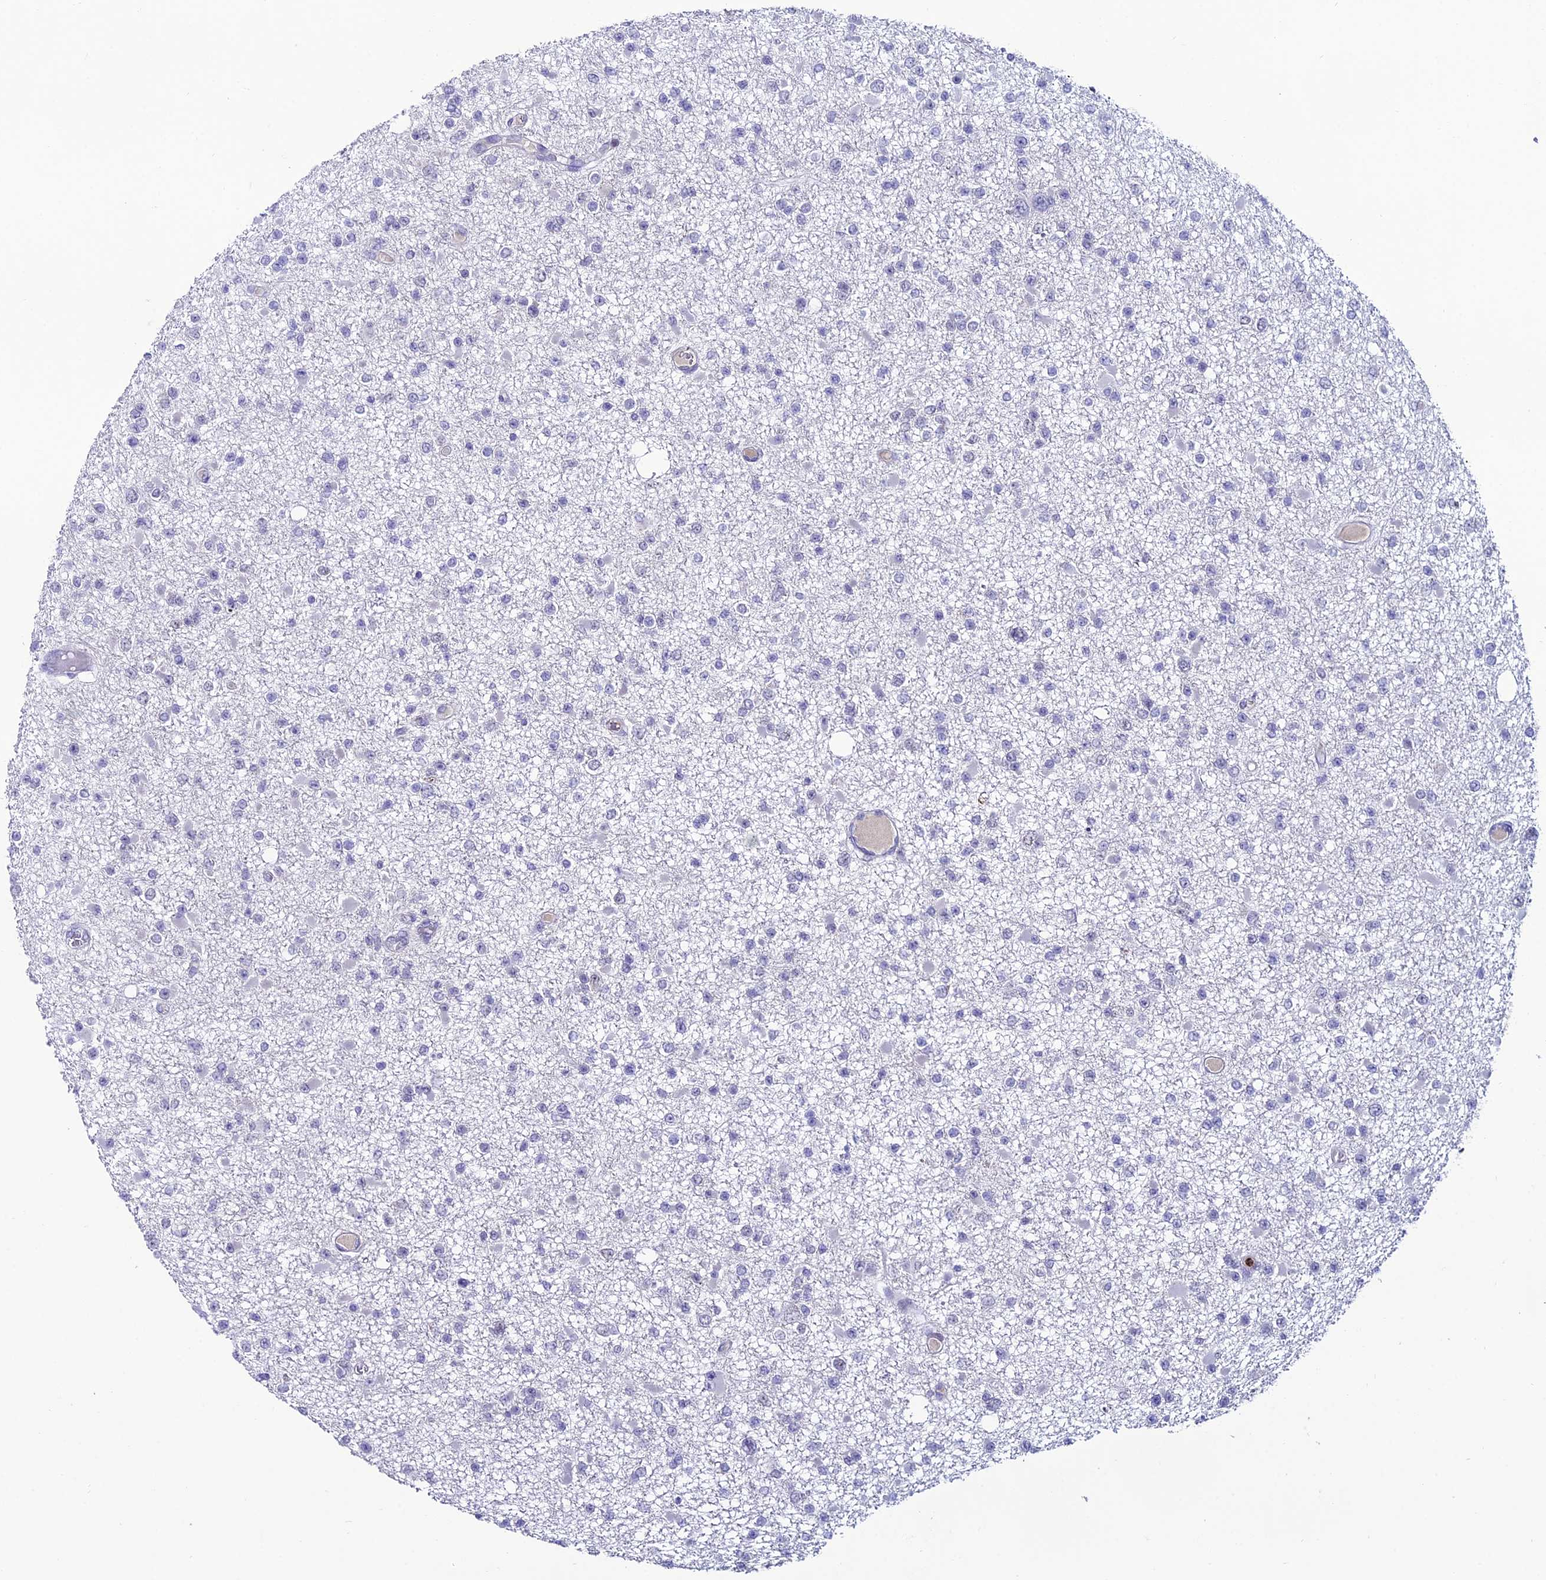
{"staining": {"intensity": "negative", "quantity": "none", "location": "none"}, "tissue": "glioma", "cell_type": "Tumor cells", "image_type": "cancer", "snomed": [{"axis": "morphology", "description": "Glioma, malignant, Low grade"}, {"axis": "topography", "description": "Brain"}], "caption": "Tumor cells are negative for brown protein staining in glioma.", "gene": "MFSD2B", "patient": {"sex": "female", "age": 22}}